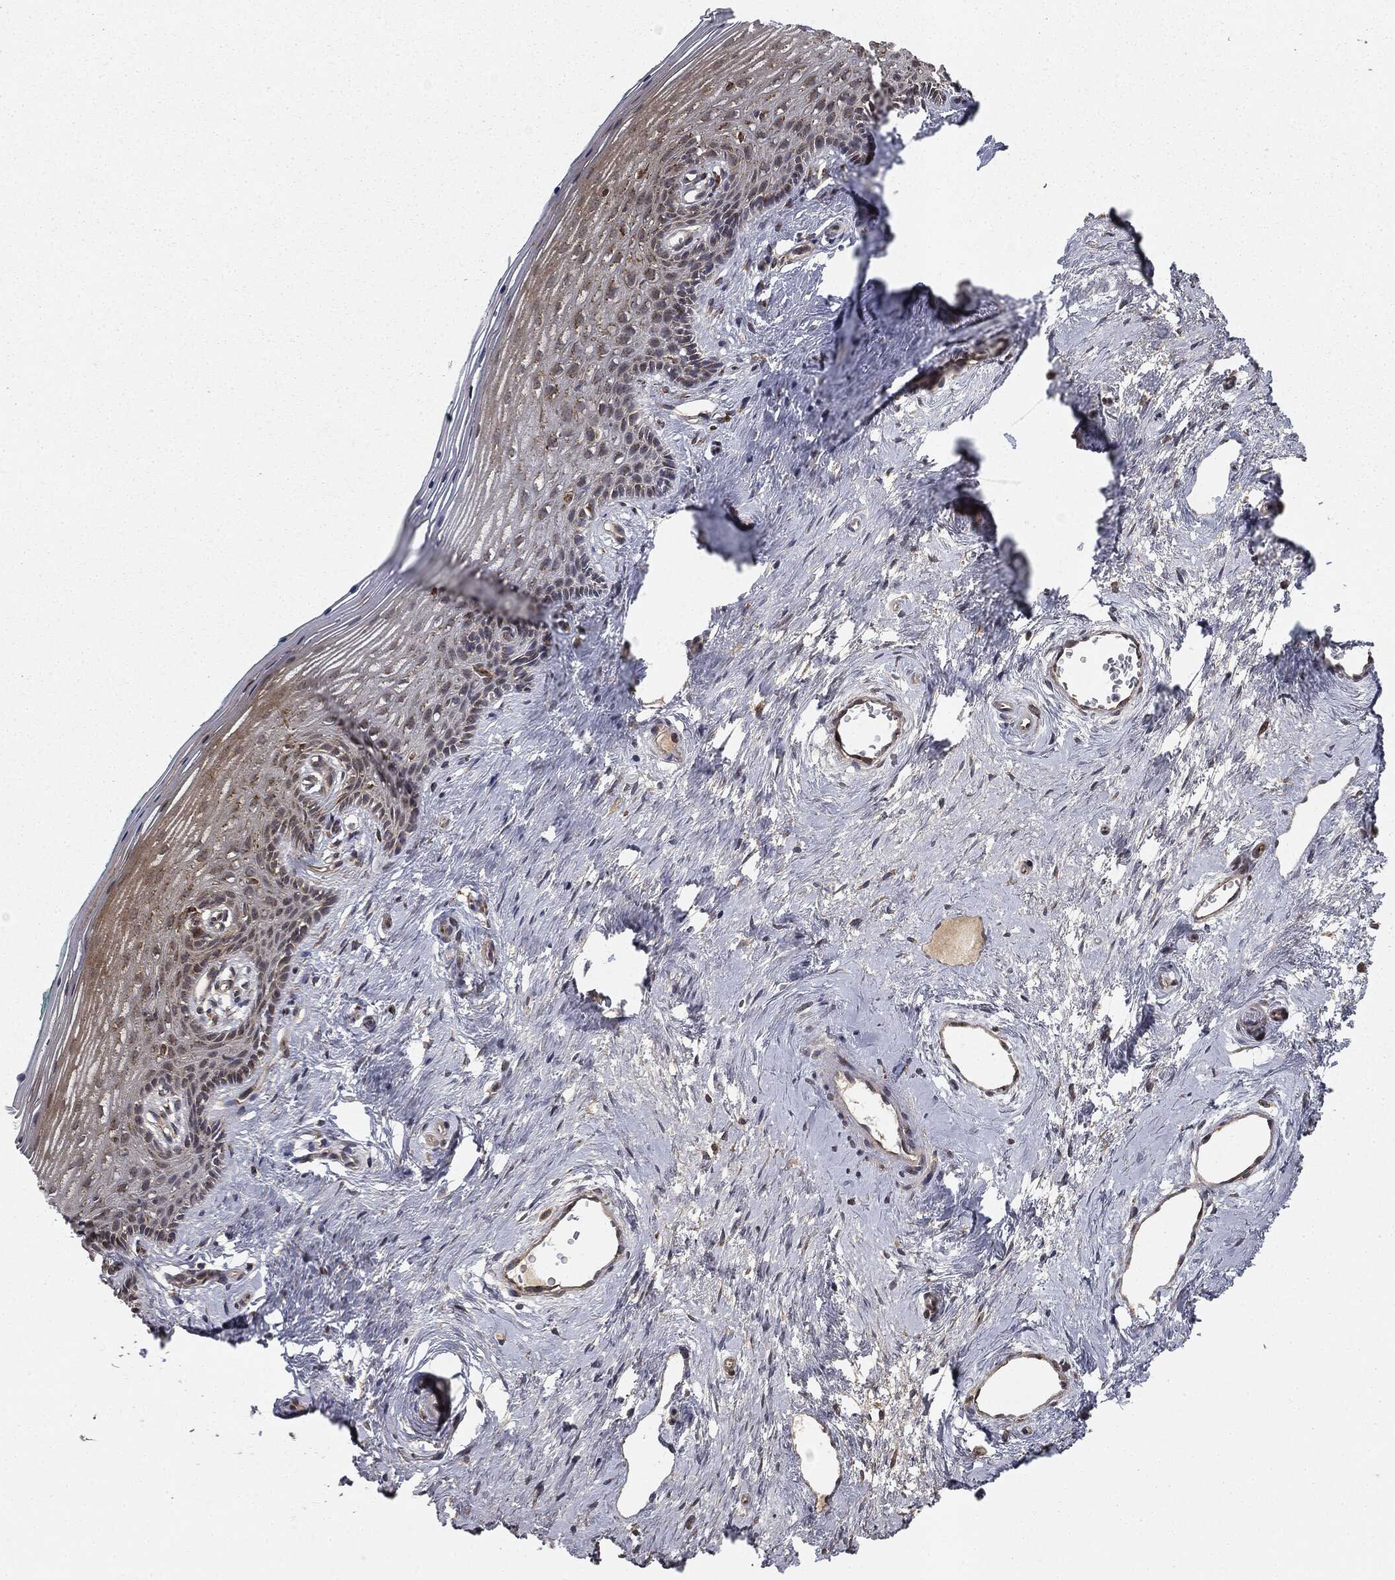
{"staining": {"intensity": "weak", "quantity": ">75%", "location": "cytoplasmic/membranous"}, "tissue": "vagina", "cell_type": "Squamous epithelial cells", "image_type": "normal", "snomed": [{"axis": "morphology", "description": "Normal tissue, NOS"}, {"axis": "topography", "description": "Vagina"}], "caption": "Immunohistochemistry of normal human vagina reveals low levels of weak cytoplasmic/membranous expression in approximately >75% of squamous epithelial cells. The staining is performed using DAB brown chromogen to label protein expression. The nuclei are counter-stained blue using hematoxylin.", "gene": "MIER2", "patient": {"sex": "female", "age": 45}}